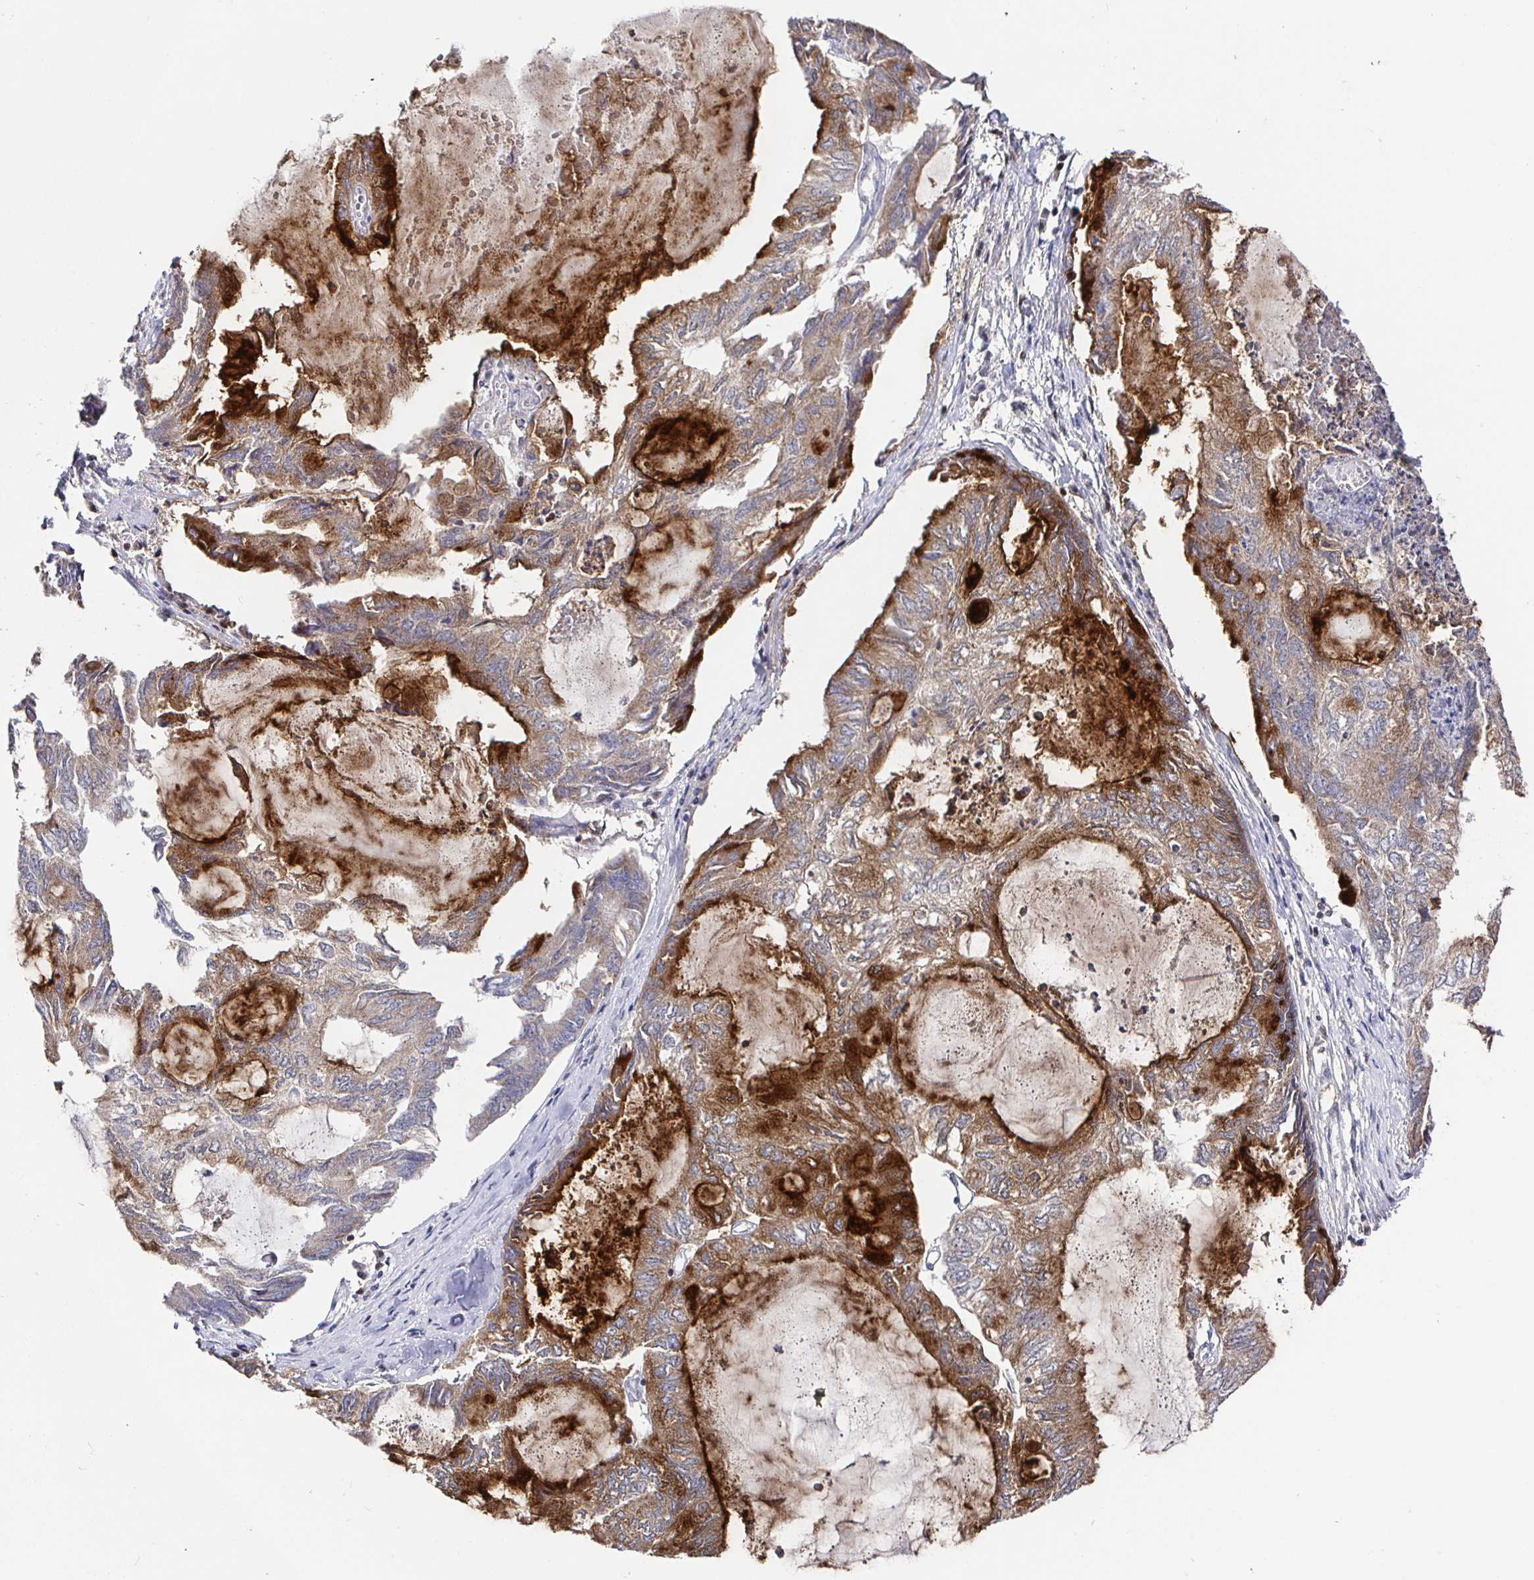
{"staining": {"intensity": "moderate", "quantity": ">75%", "location": "cytoplasmic/membranous"}, "tissue": "endometrial cancer", "cell_type": "Tumor cells", "image_type": "cancer", "snomed": [{"axis": "morphology", "description": "Adenocarcinoma, NOS"}, {"axis": "topography", "description": "Endometrium"}], "caption": "High-power microscopy captured an immunohistochemistry (IHC) image of adenocarcinoma (endometrial), revealing moderate cytoplasmic/membranous staining in approximately >75% of tumor cells.", "gene": "RUNX2", "patient": {"sex": "female", "age": 80}}